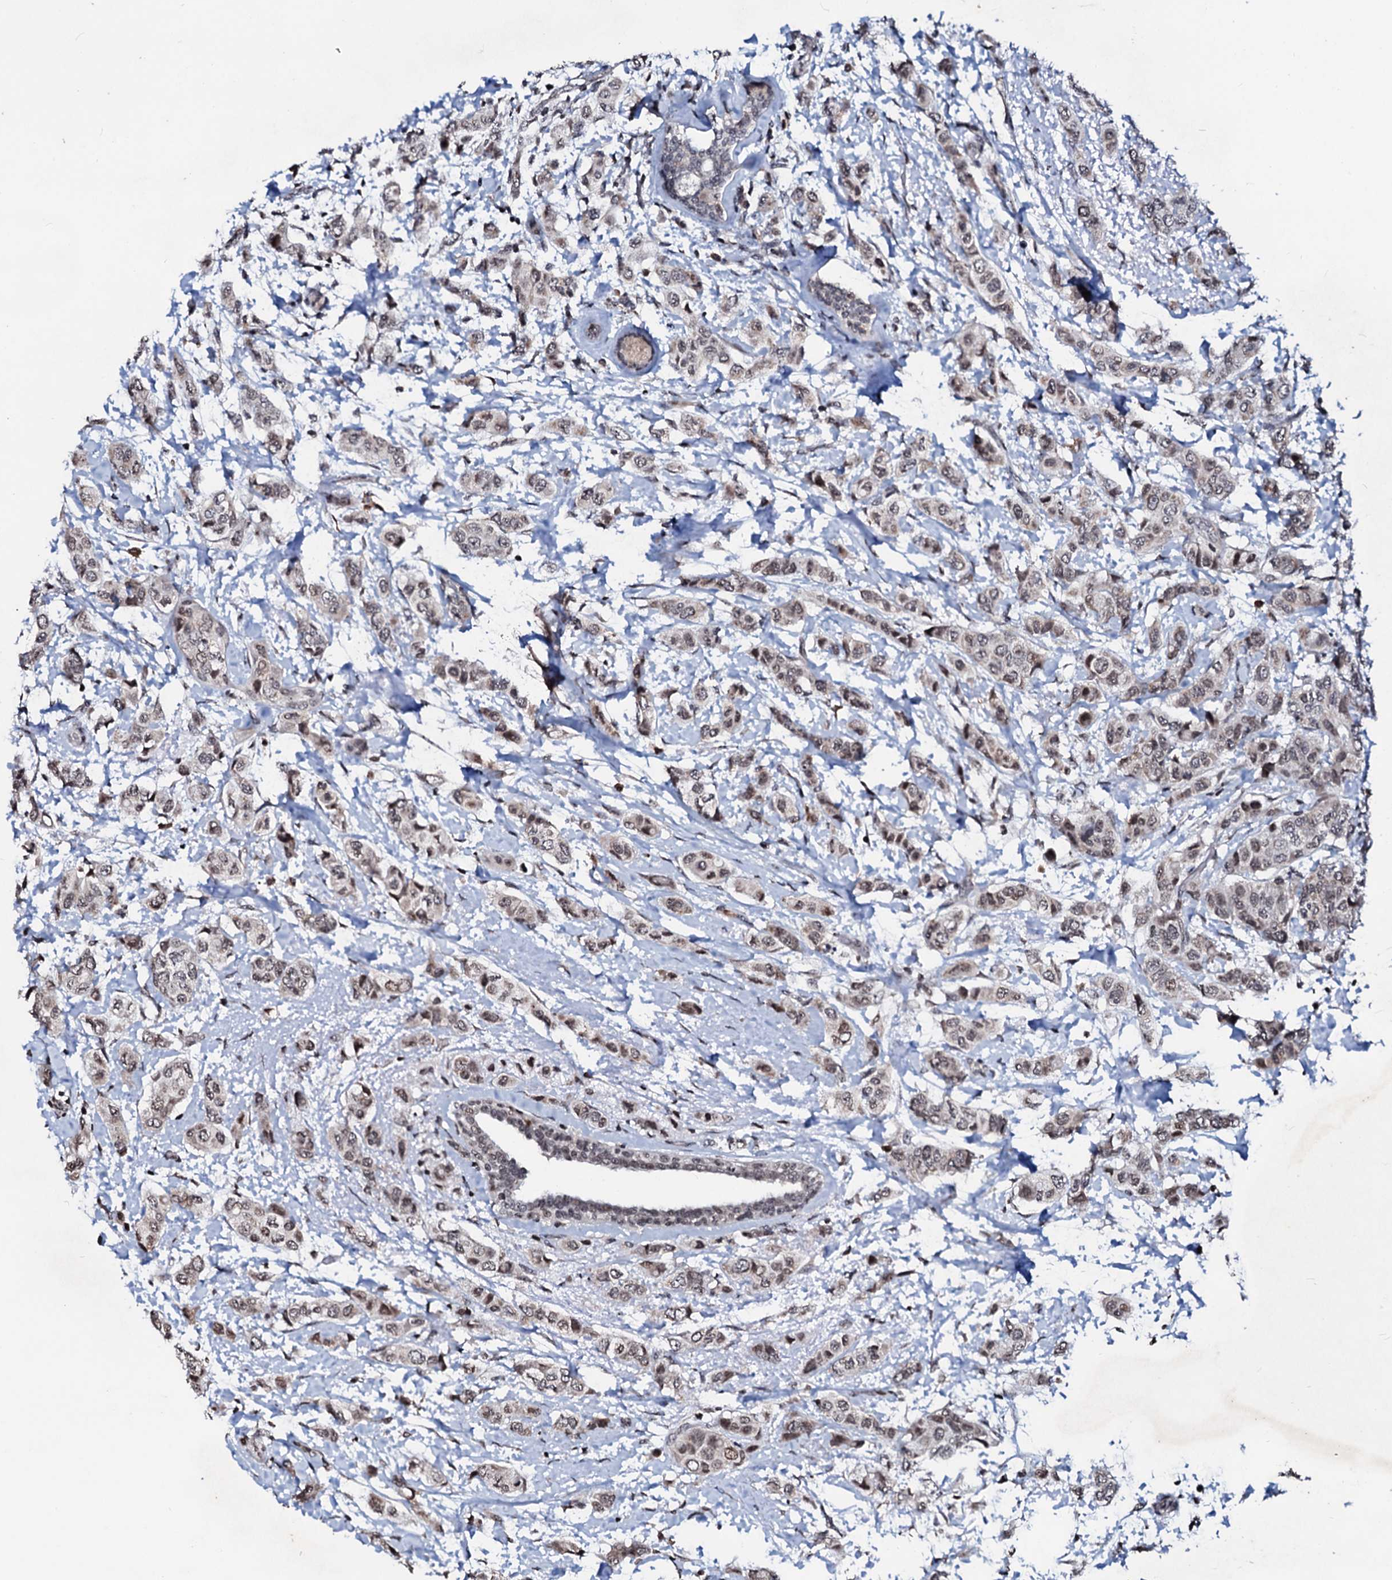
{"staining": {"intensity": "weak", "quantity": "25%-75%", "location": "nuclear"}, "tissue": "breast cancer", "cell_type": "Tumor cells", "image_type": "cancer", "snomed": [{"axis": "morphology", "description": "Lobular carcinoma"}, {"axis": "topography", "description": "Breast"}], "caption": "DAB immunohistochemical staining of breast lobular carcinoma displays weak nuclear protein staining in approximately 25%-75% of tumor cells. (DAB (3,3'-diaminobenzidine) IHC, brown staining for protein, blue staining for nuclei).", "gene": "LSM11", "patient": {"sex": "female", "age": 51}}